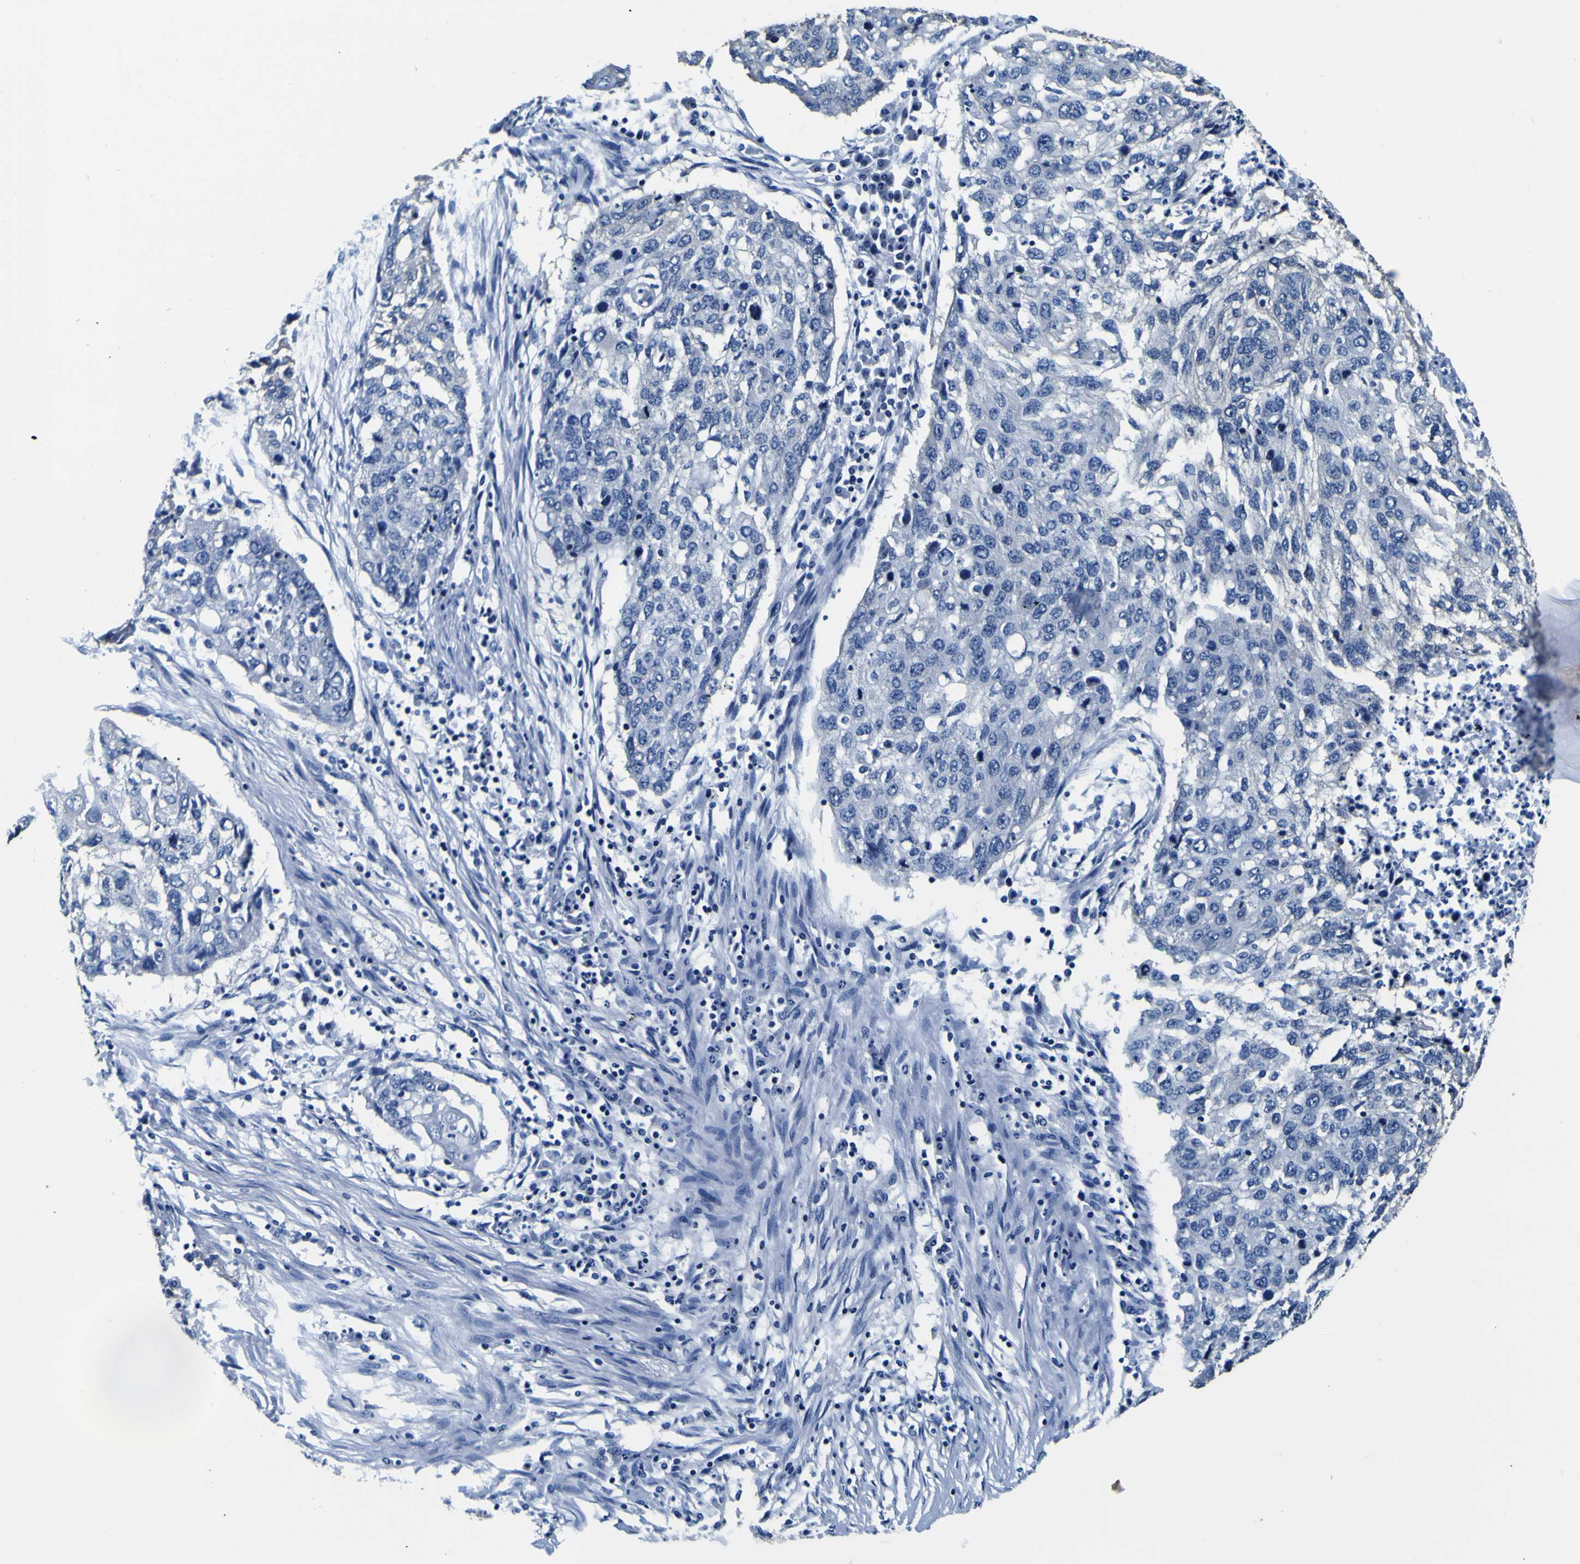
{"staining": {"intensity": "negative", "quantity": "none", "location": "none"}, "tissue": "lung cancer", "cell_type": "Tumor cells", "image_type": "cancer", "snomed": [{"axis": "morphology", "description": "Squamous cell carcinoma, NOS"}, {"axis": "topography", "description": "Lung"}], "caption": "Tumor cells are negative for protein expression in human lung cancer.", "gene": "TUBA1B", "patient": {"sex": "female", "age": 63}}